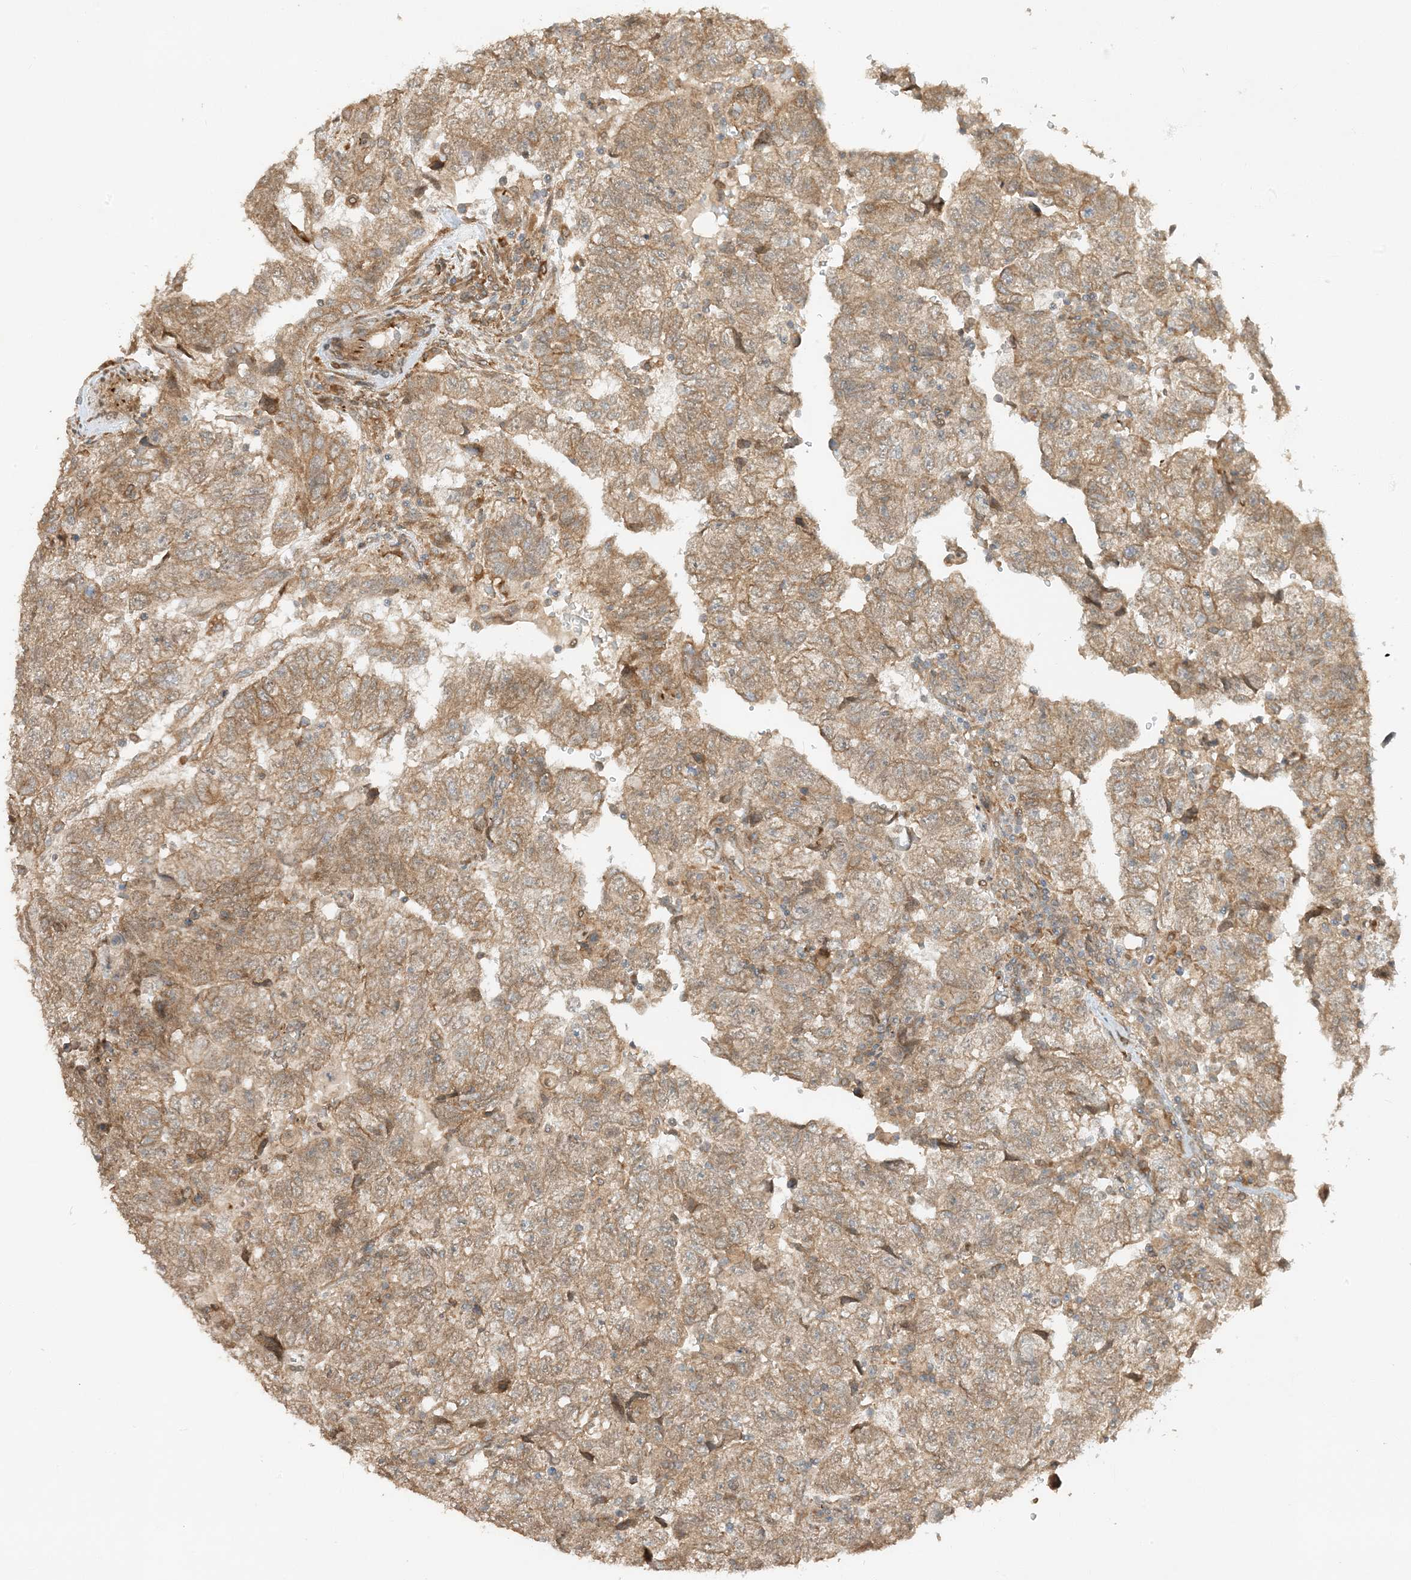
{"staining": {"intensity": "moderate", "quantity": ">75%", "location": "cytoplasmic/membranous"}, "tissue": "testis cancer", "cell_type": "Tumor cells", "image_type": "cancer", "snomed": [{"axis": "morphology", "description": "Carcinoma, Embryonal, NOS"}, {"axis": "topography", "description": "Testis"}], "caption": "Moderate cytoplasmic/membranous staining for a protein is present in approximately >75% of tumor cells of testis cancer using IHC.", "gene": "SCARF2", "patient": {"sex": "male", "age": 36}}